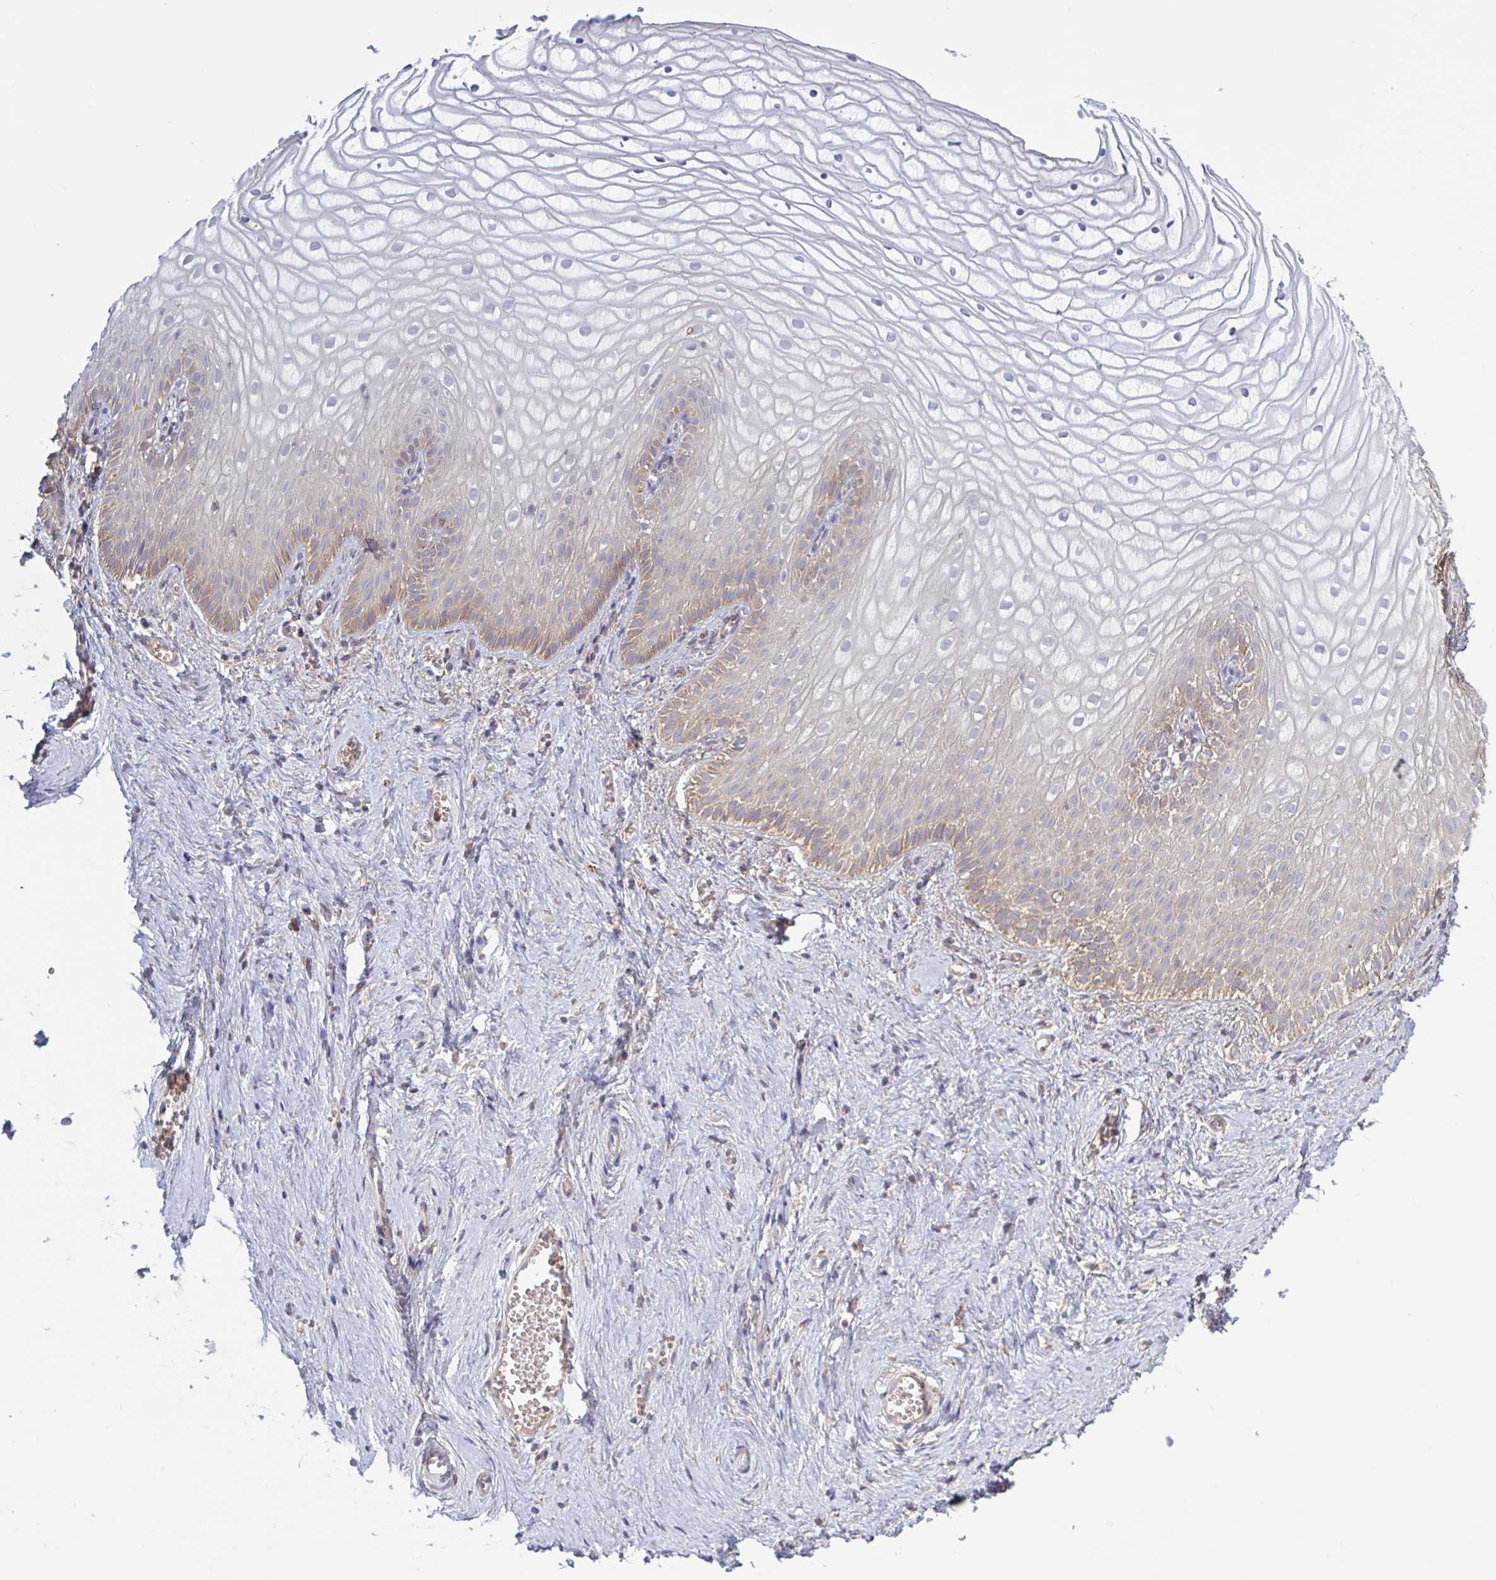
{"staining": {"intensity": "weak", "quantity": "25%-75%", "location": "cytoplasmic/membranous"}, "tissue": "vagina", "cell_type": "Squamous epithelial cells", "image_type": "normal", "snomed": [{"axis": "morphology", "description": "Normal tissue, NOS"}, {"axis": "topography", "description": "Vagina"}], "caption": "Brown immunohistochemical staining in unremarkable vagina exhibits weak cytoplasmic/membranous positivity in approximately 25%-75% of squamous epithelial cells. (DAB IHC, brown staining for protein, blue staining for nuclei).", "gene": "SURF1", "patient": {"sex": "female", "age": 56}}